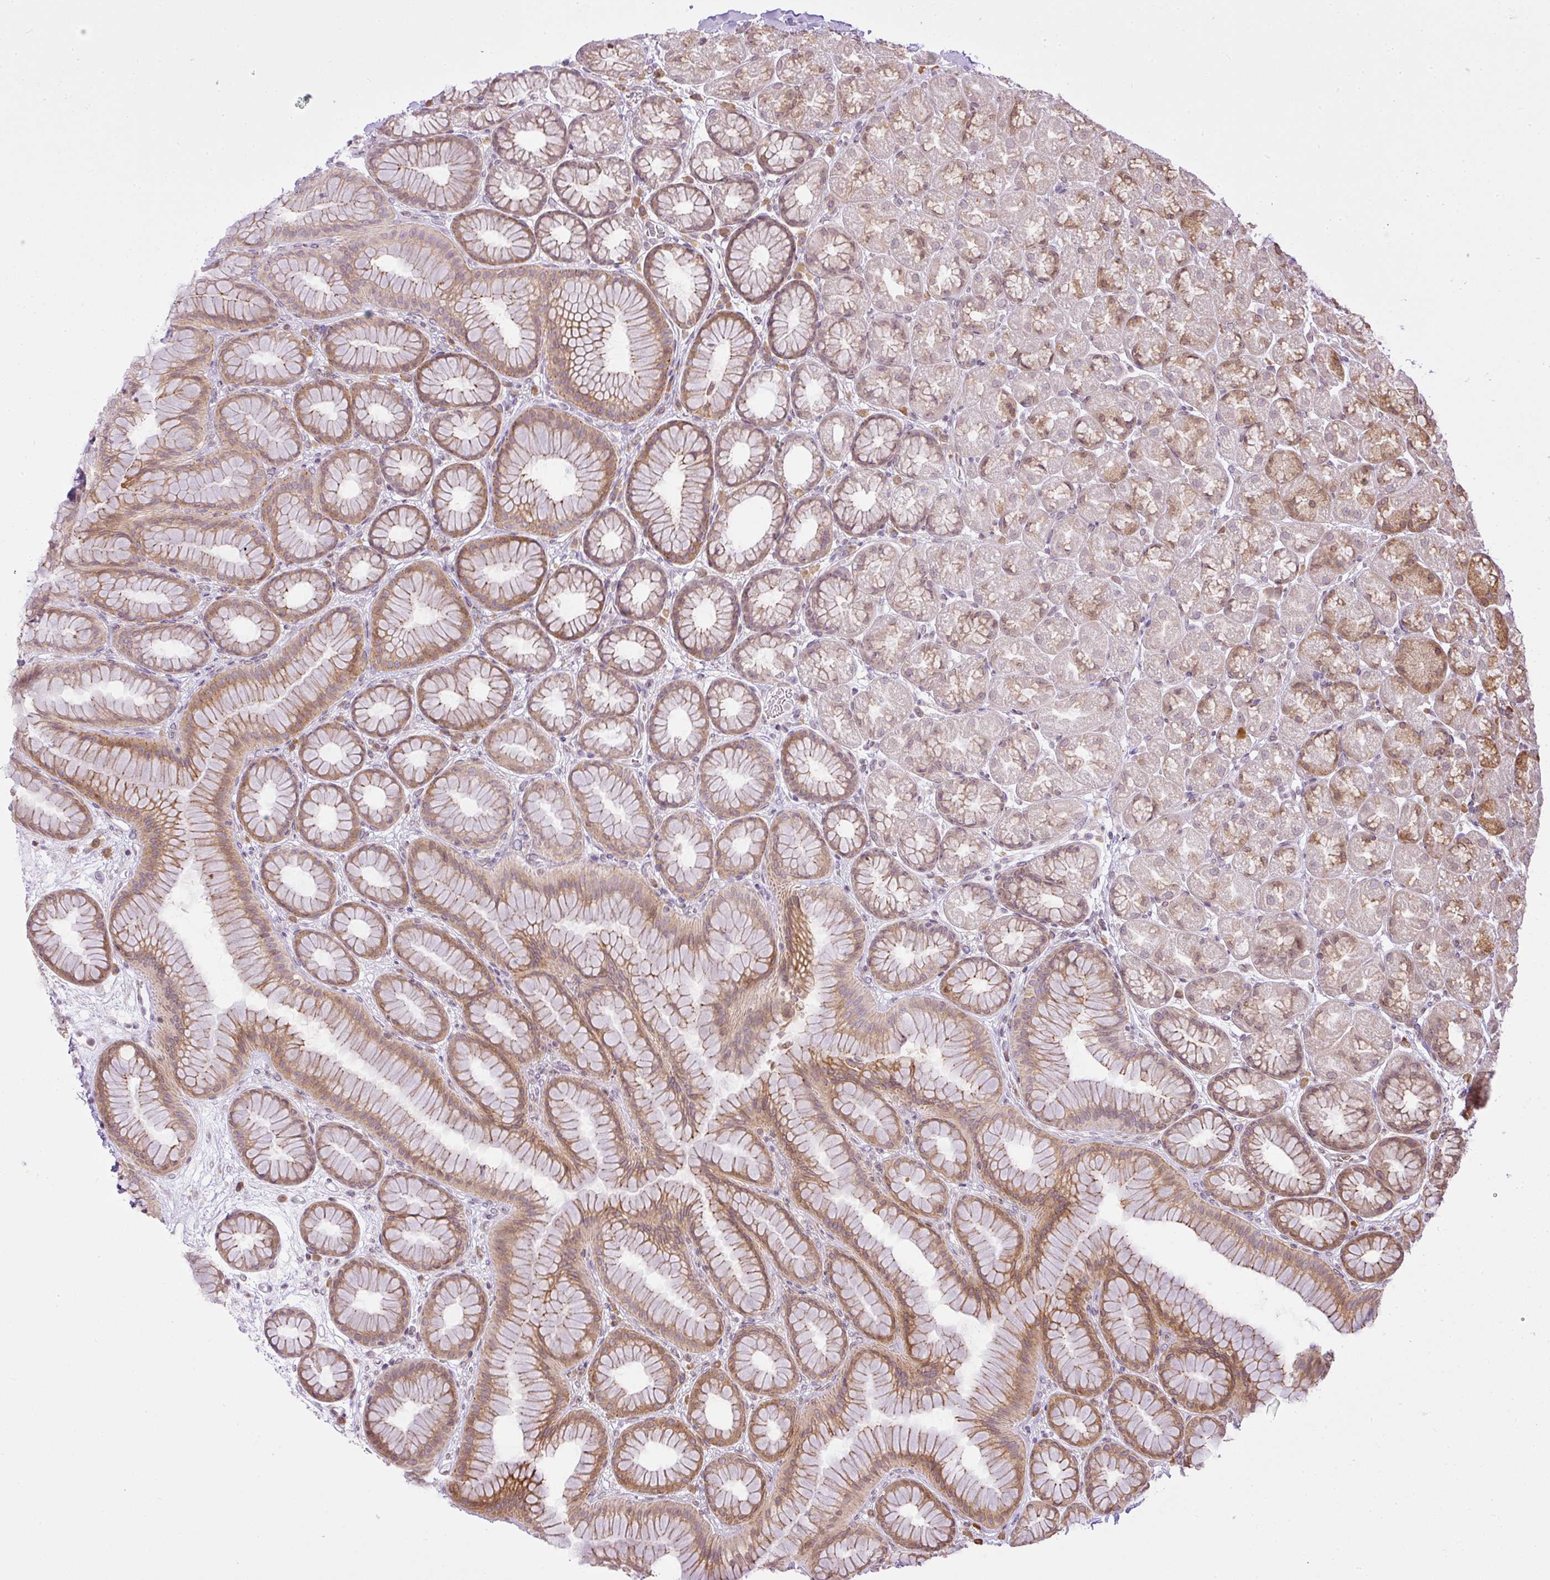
{"staining": {"intensity": "moderate", "quantity": "25%-75%", "location": "cytoplasmic/membranous"}, "tissue": "stomach", "cell_type": "Glandular cells", "image_type": "normal", "snomed": [{"axis": "morphology", "description": "Normal tissue, NOS"}, {"axis": "topography", "description": "Stomach, lower"}], "caption": "IHC of normal stomach reveals medium levels of moderate cytoplasmic/membranous expression in about 25%-75% of glandular cells.", "gene": "COX18", "patient": {"sex": "male", "age": 67}}